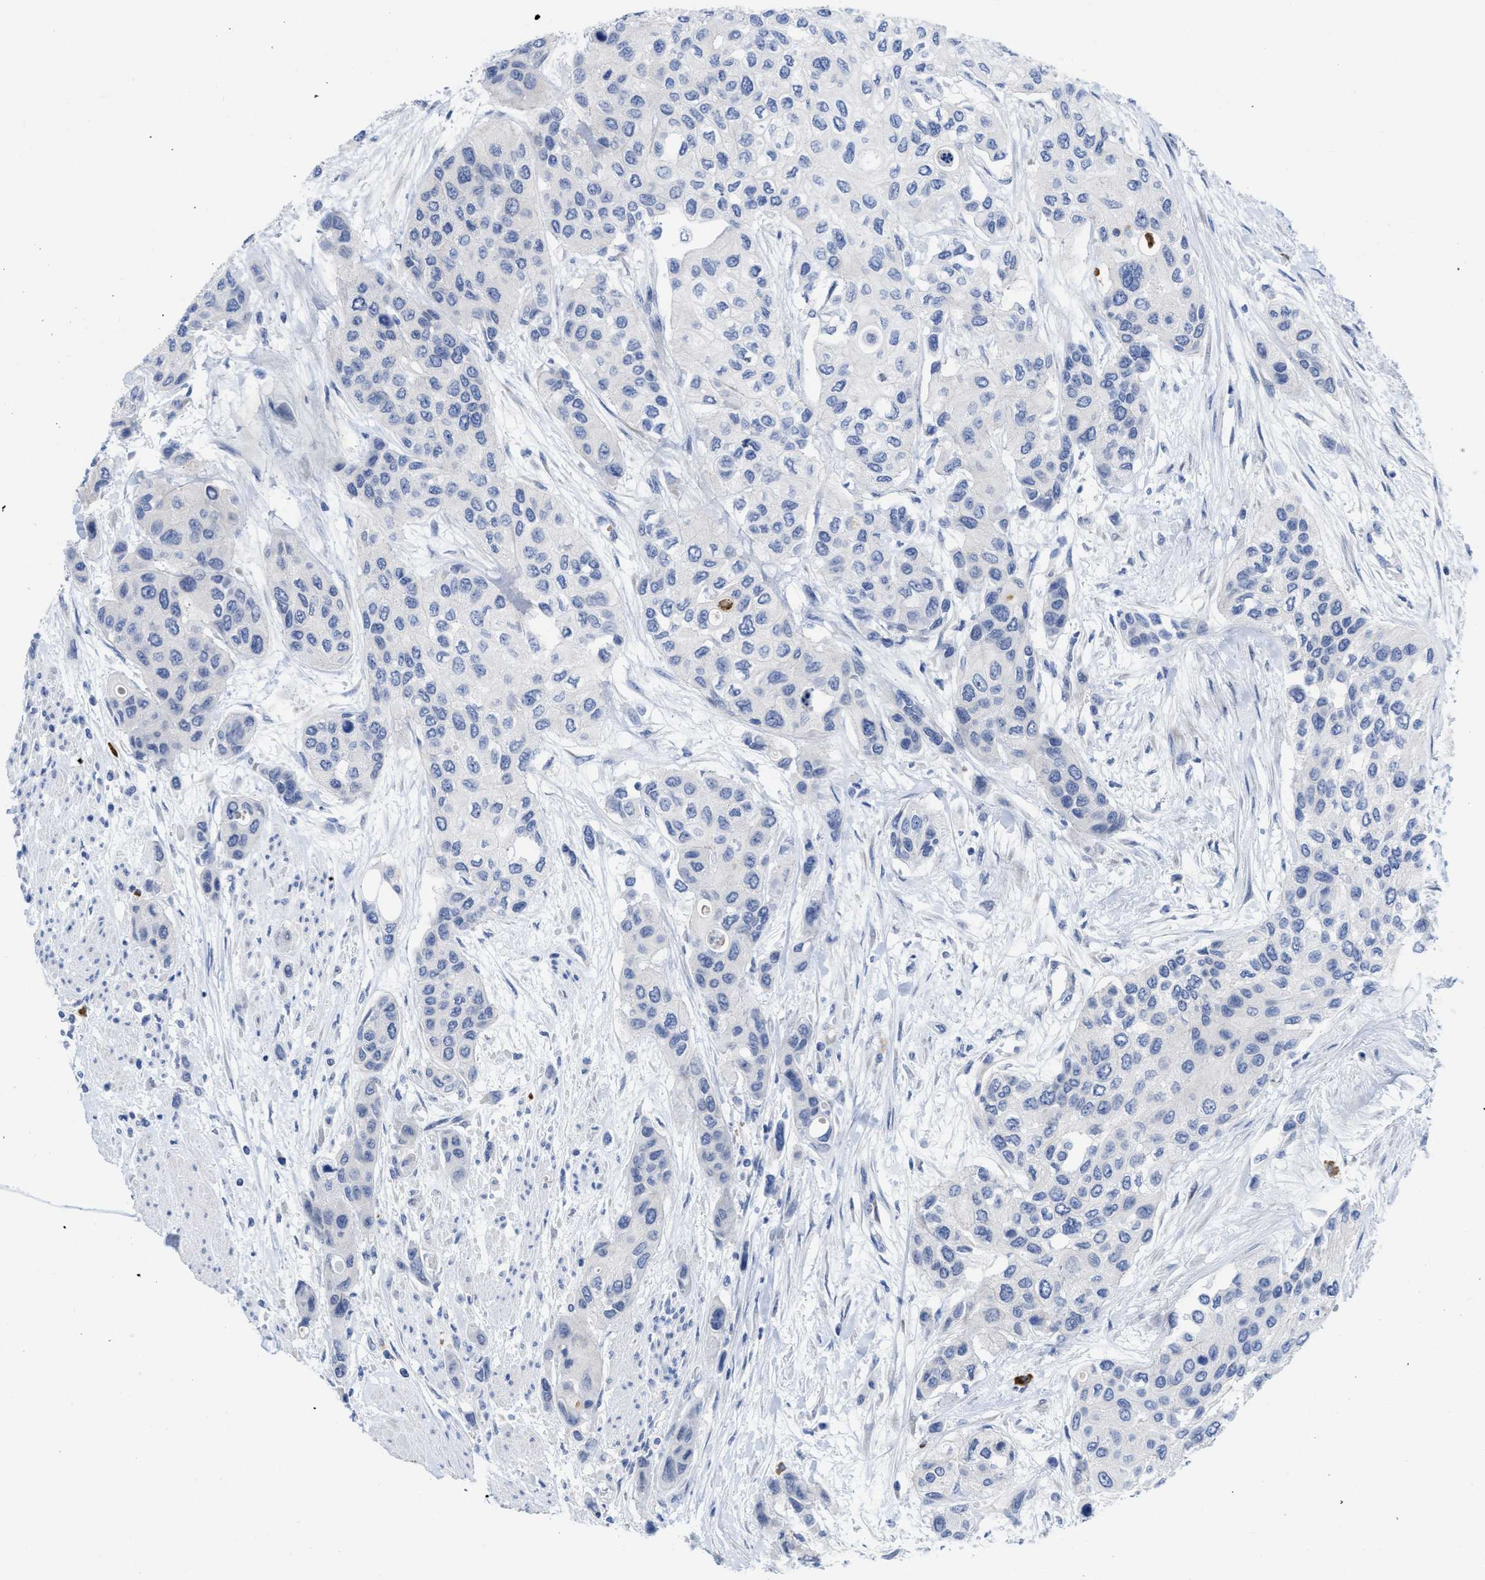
{"staining": {"intensity": "negative", "quantity": "none", "location": "none"}, "tissue": "urothelial cancer", "cell_type": "Tumor cells", "image_type": "cancer", "snomed": [{"axis": "morphology", "description": "Urothelial carcinoma, High grade"}, {"axis": "topography", "description": "Urinary bladder"}], "caption": "IHC of human urothelial cancer exhibits no positivity in tumor cells.", "gene": "ACKR1", "patient": {"sex": "female", "age": 56}}